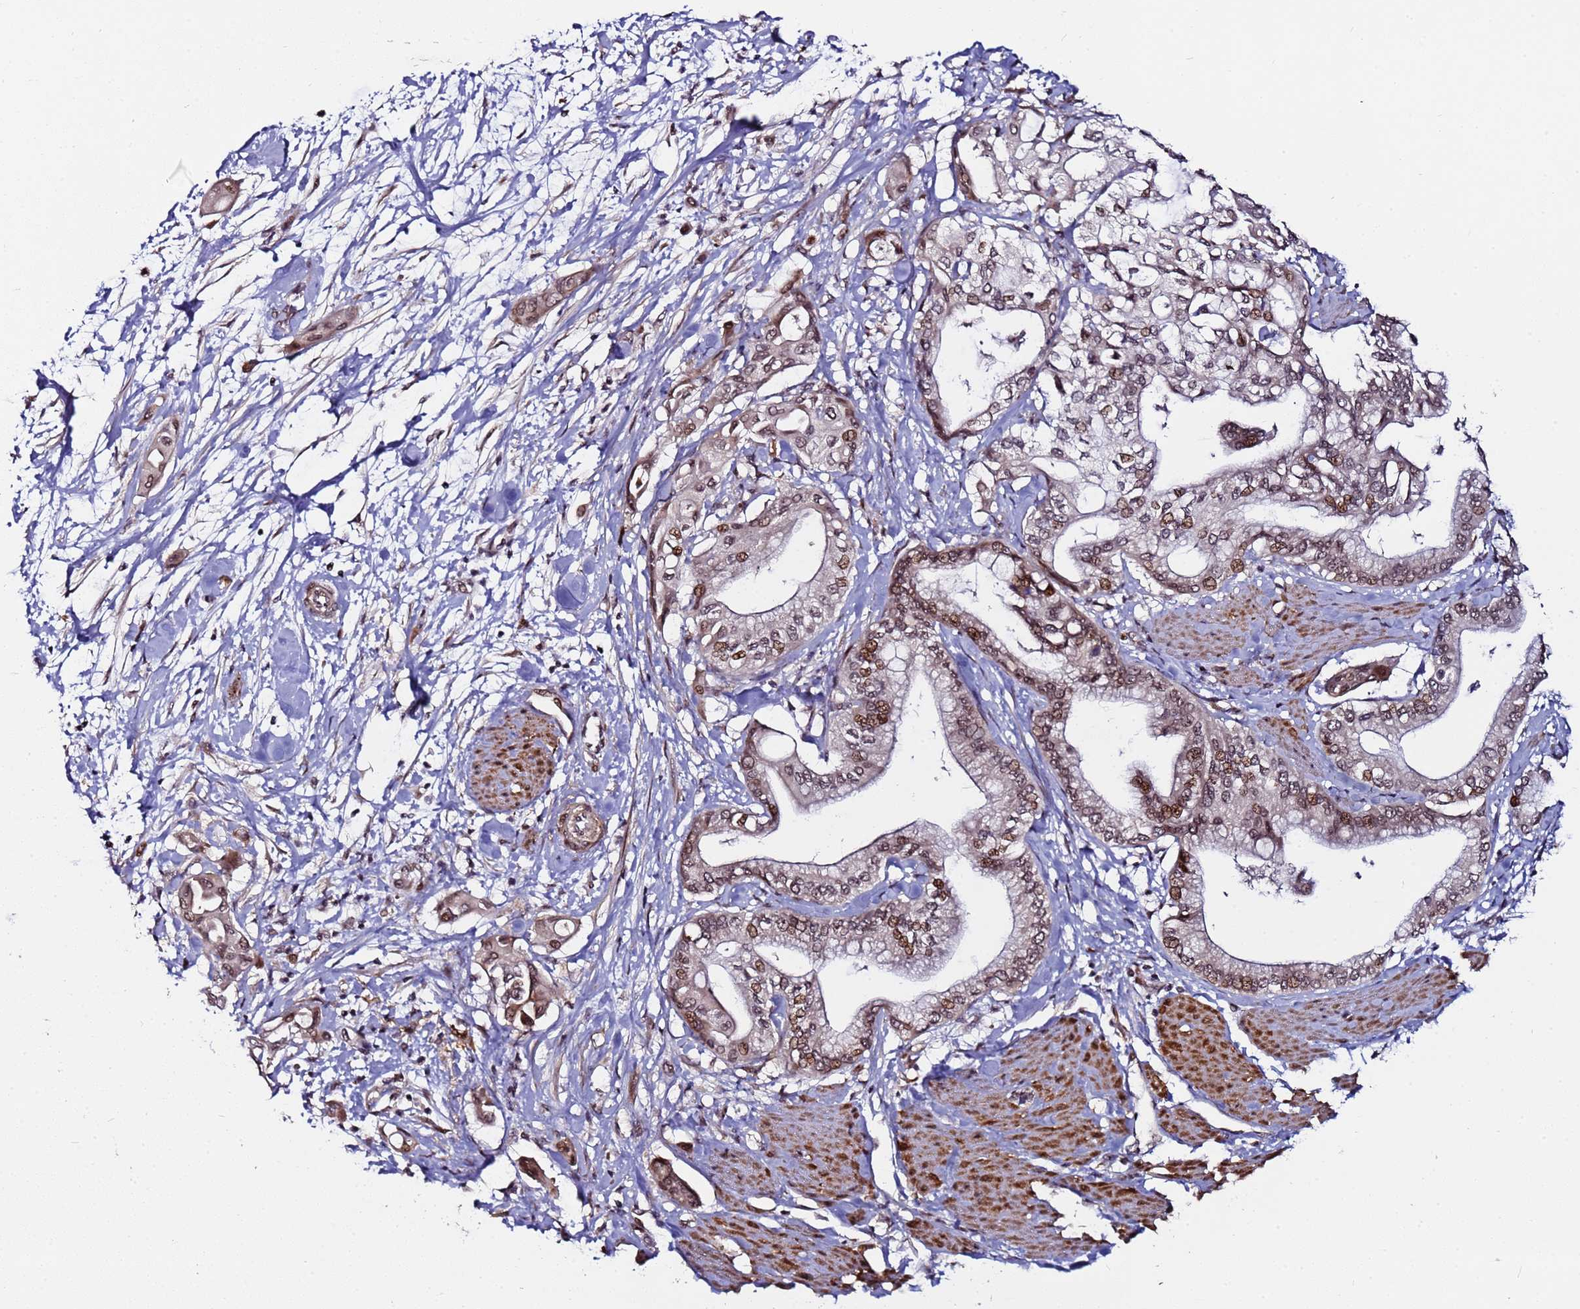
{"staining": {"intensity": "moderate", "quantity": ">75%", "location": "nuclear"}, "tissue": "pancreatic cancer", "cell_type": "Tumor cells", "image_type": "cancer", "snomed": [{"axis": "morphology", "description": "Adenocarcinoma, NOS"}, {"axis": "morphology", "description": "Adenocarcinoma, metastatic, NOS"}, {"axis": "topography", "description": "Lymph node"}, {"axis": "topography", "description": "Pancreas"}, {"axis": "topography", "description": "Duodenum"}], "caption": "This is an image of immunohistochemistry staining of pancreatic metastatic adenocarcinoma, which shows moderate expression in the nuclear of tumor cells.", "gene": "PPM1H", "patient": {"sex": "female", "age": 64}}